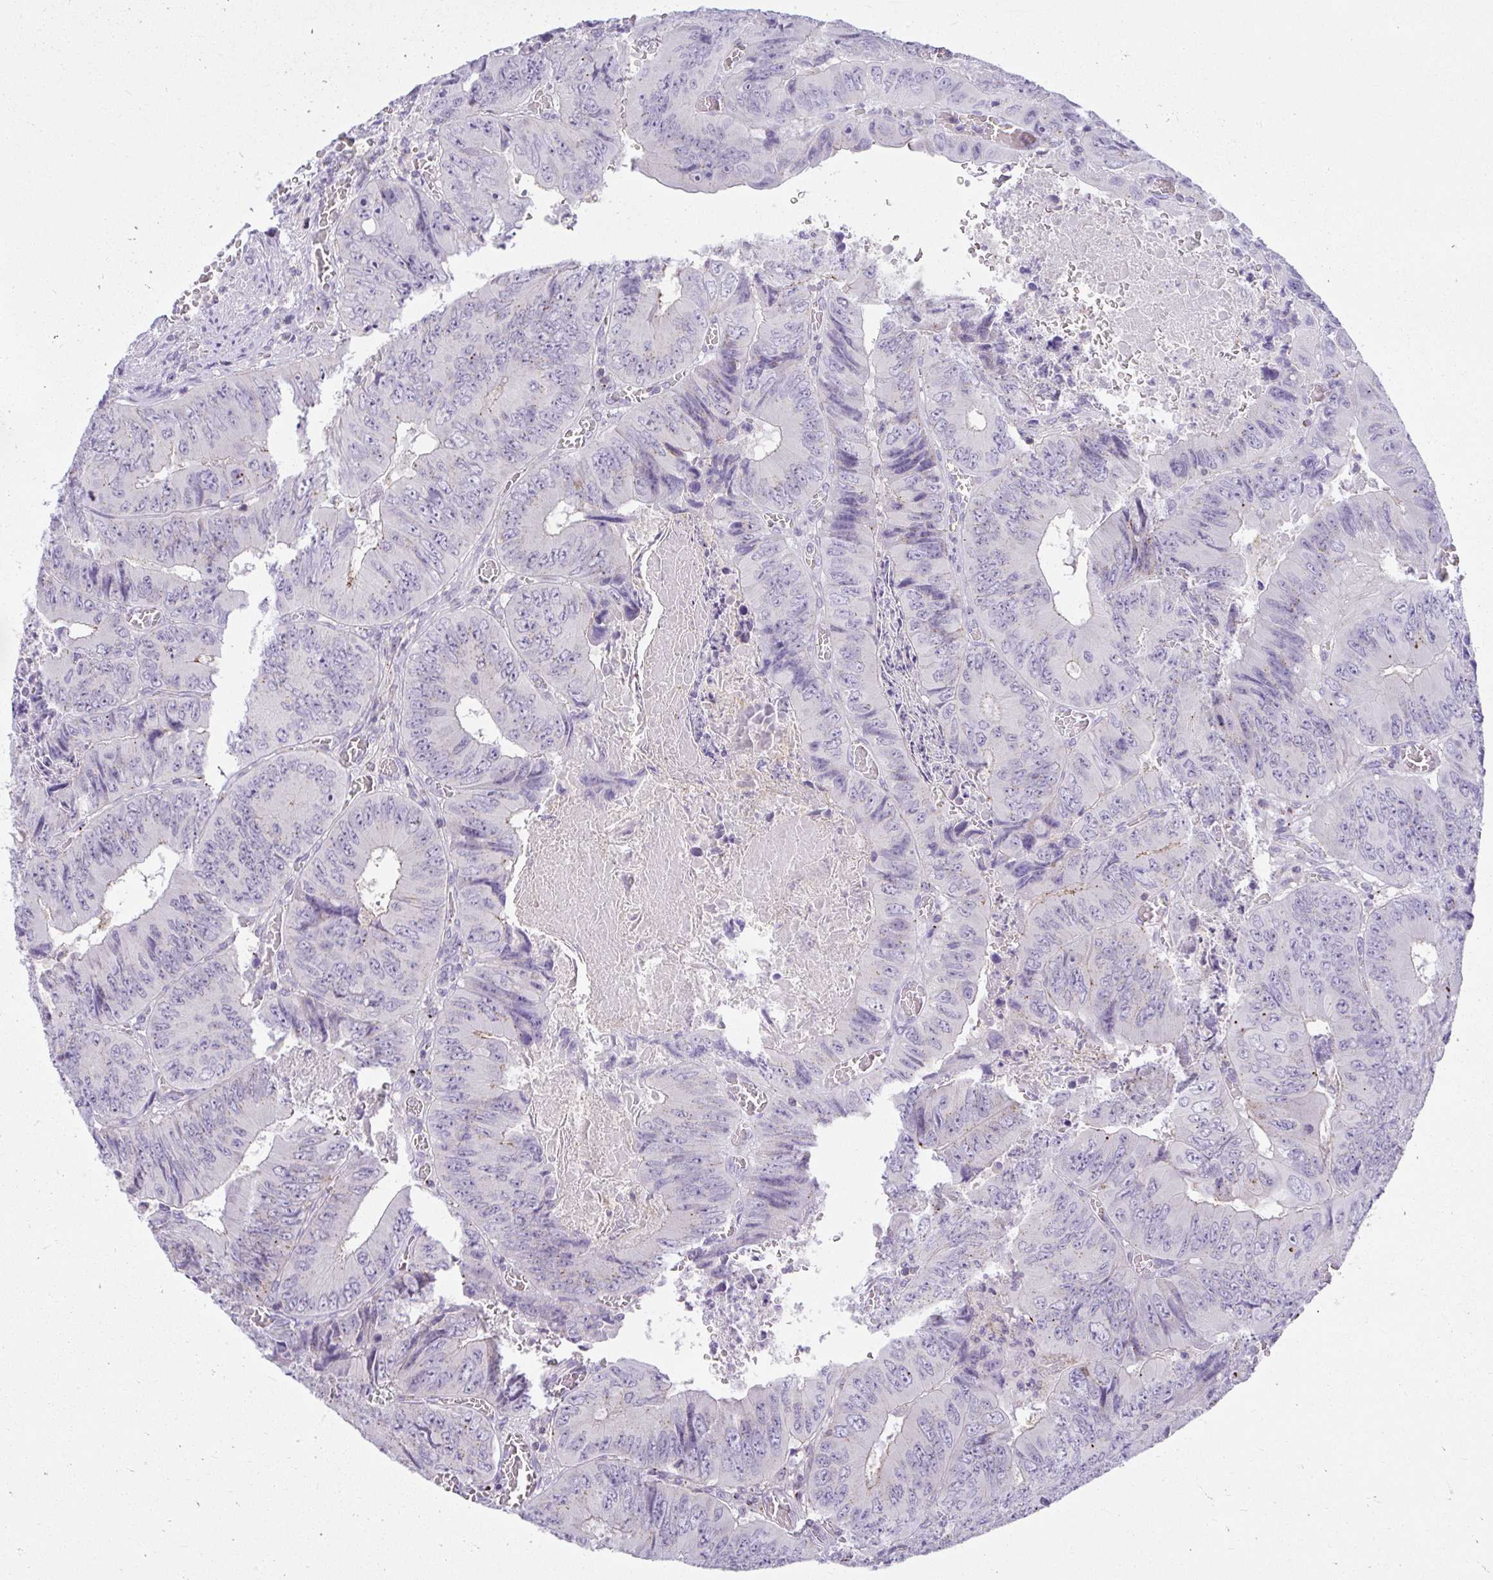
{"staining": {"intensity": "negative", "quantity": "none", "location": "none"}, "tissue": "colorectal cancer", "cell_type": "Tumor cells", "image_type": "cancer", "snomed": [{"axis": "morphology", "description": "Adenocarcinoma, NOS"}, {"axis": "topography", "description": "Colon"}], "caption": "An image of human colorectal cancer is negative for staining in tumor cells.", "gene": "VPS4B", "patient": {"sex": "female", "age": 84}}